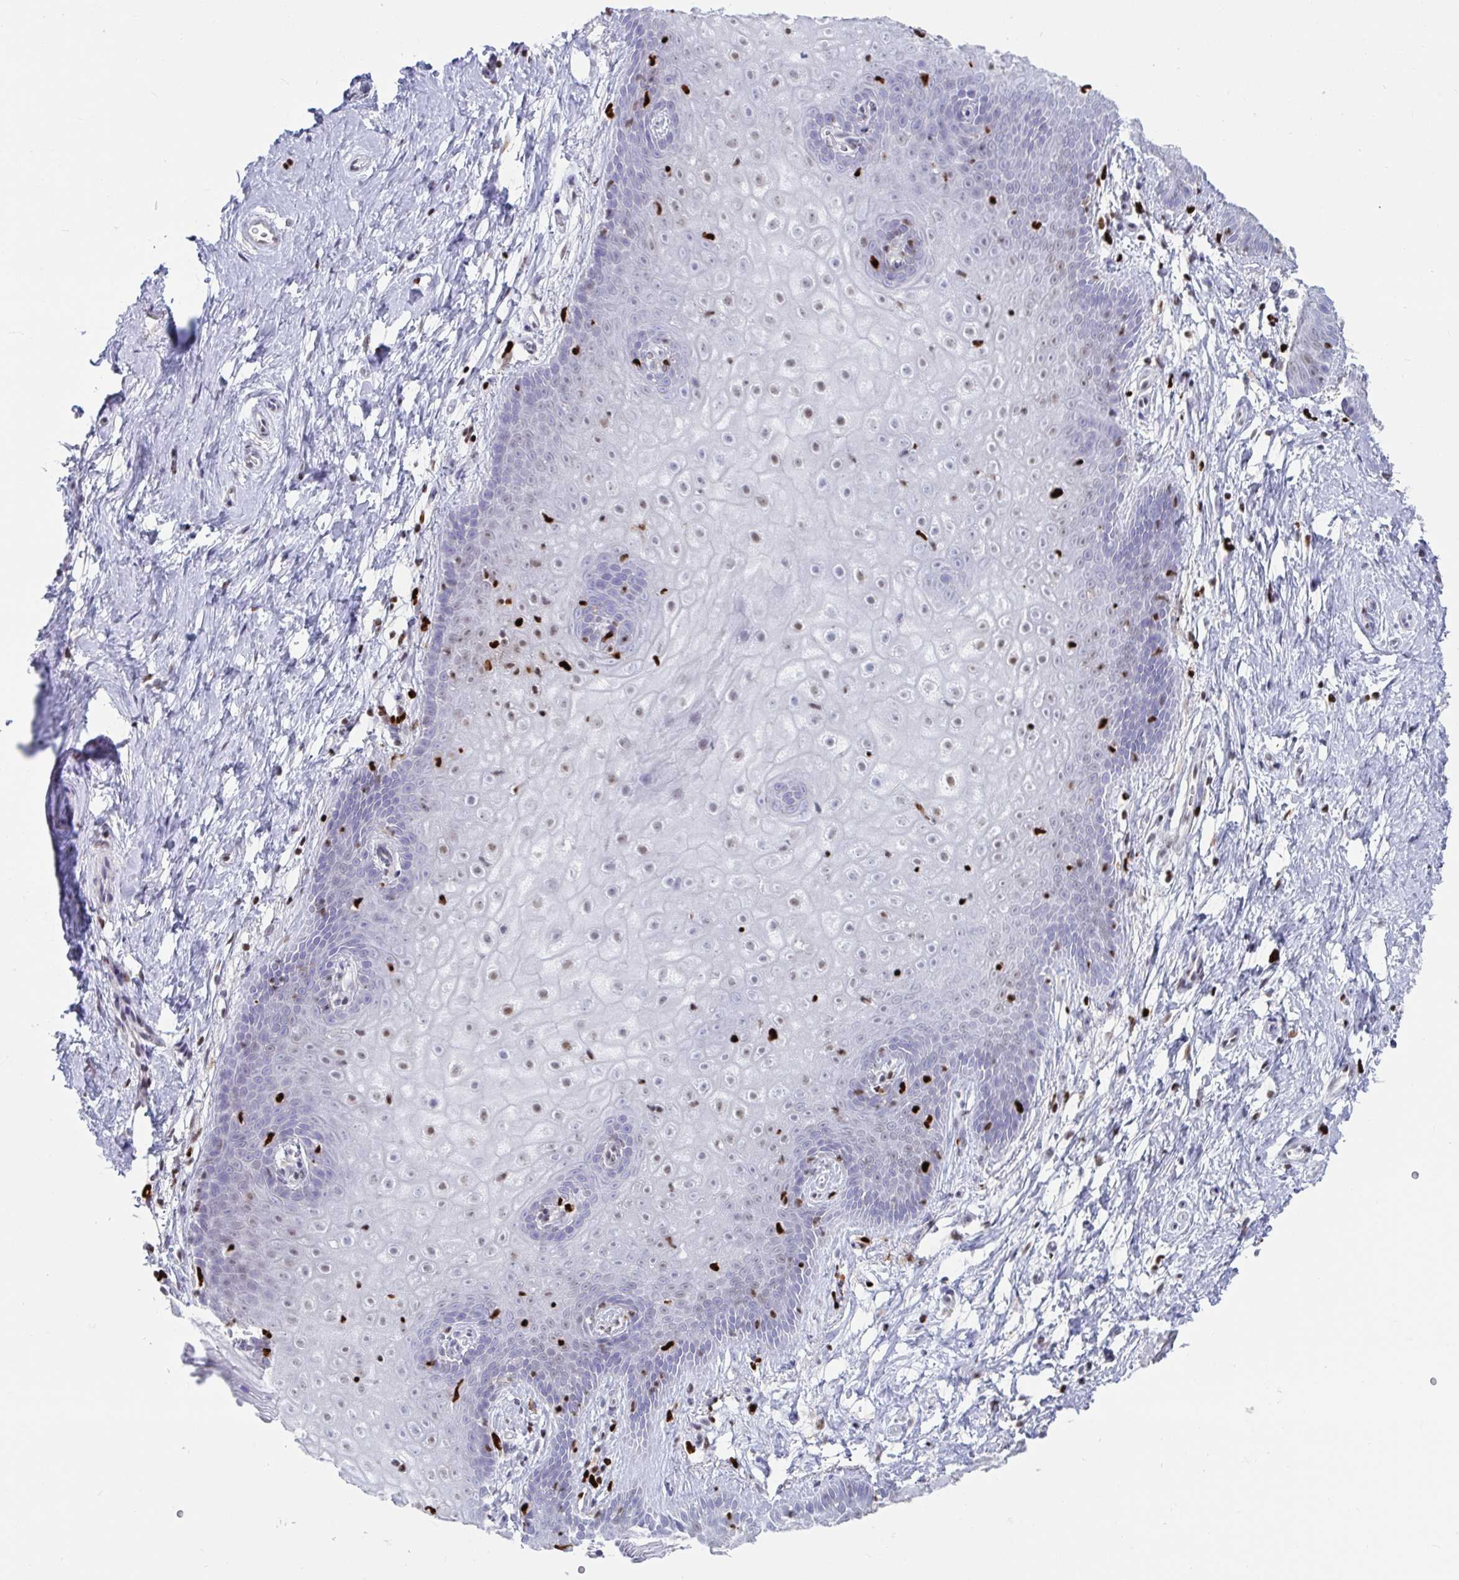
{"staining": {"intensity": "moderate", "quantity": "<25%", "location": "nuclear"}, "tissue": "vagina", "cell_type": "Squamous epithelial cells", "image_type": "normal", "snomed": [{"axis": "morphology", "description": "Normal tissue, NOS"}, {"axis": "topography", "description": "Vagina"}], "caption": "Immunohistochemical staining of normal human vagina exhibits <25% levels of moderate nuclear protein expression in approximately <25% of squamous epithelial cells.", "gene": "ZNF586", "patient": {"sex": "female", "age": 38}}